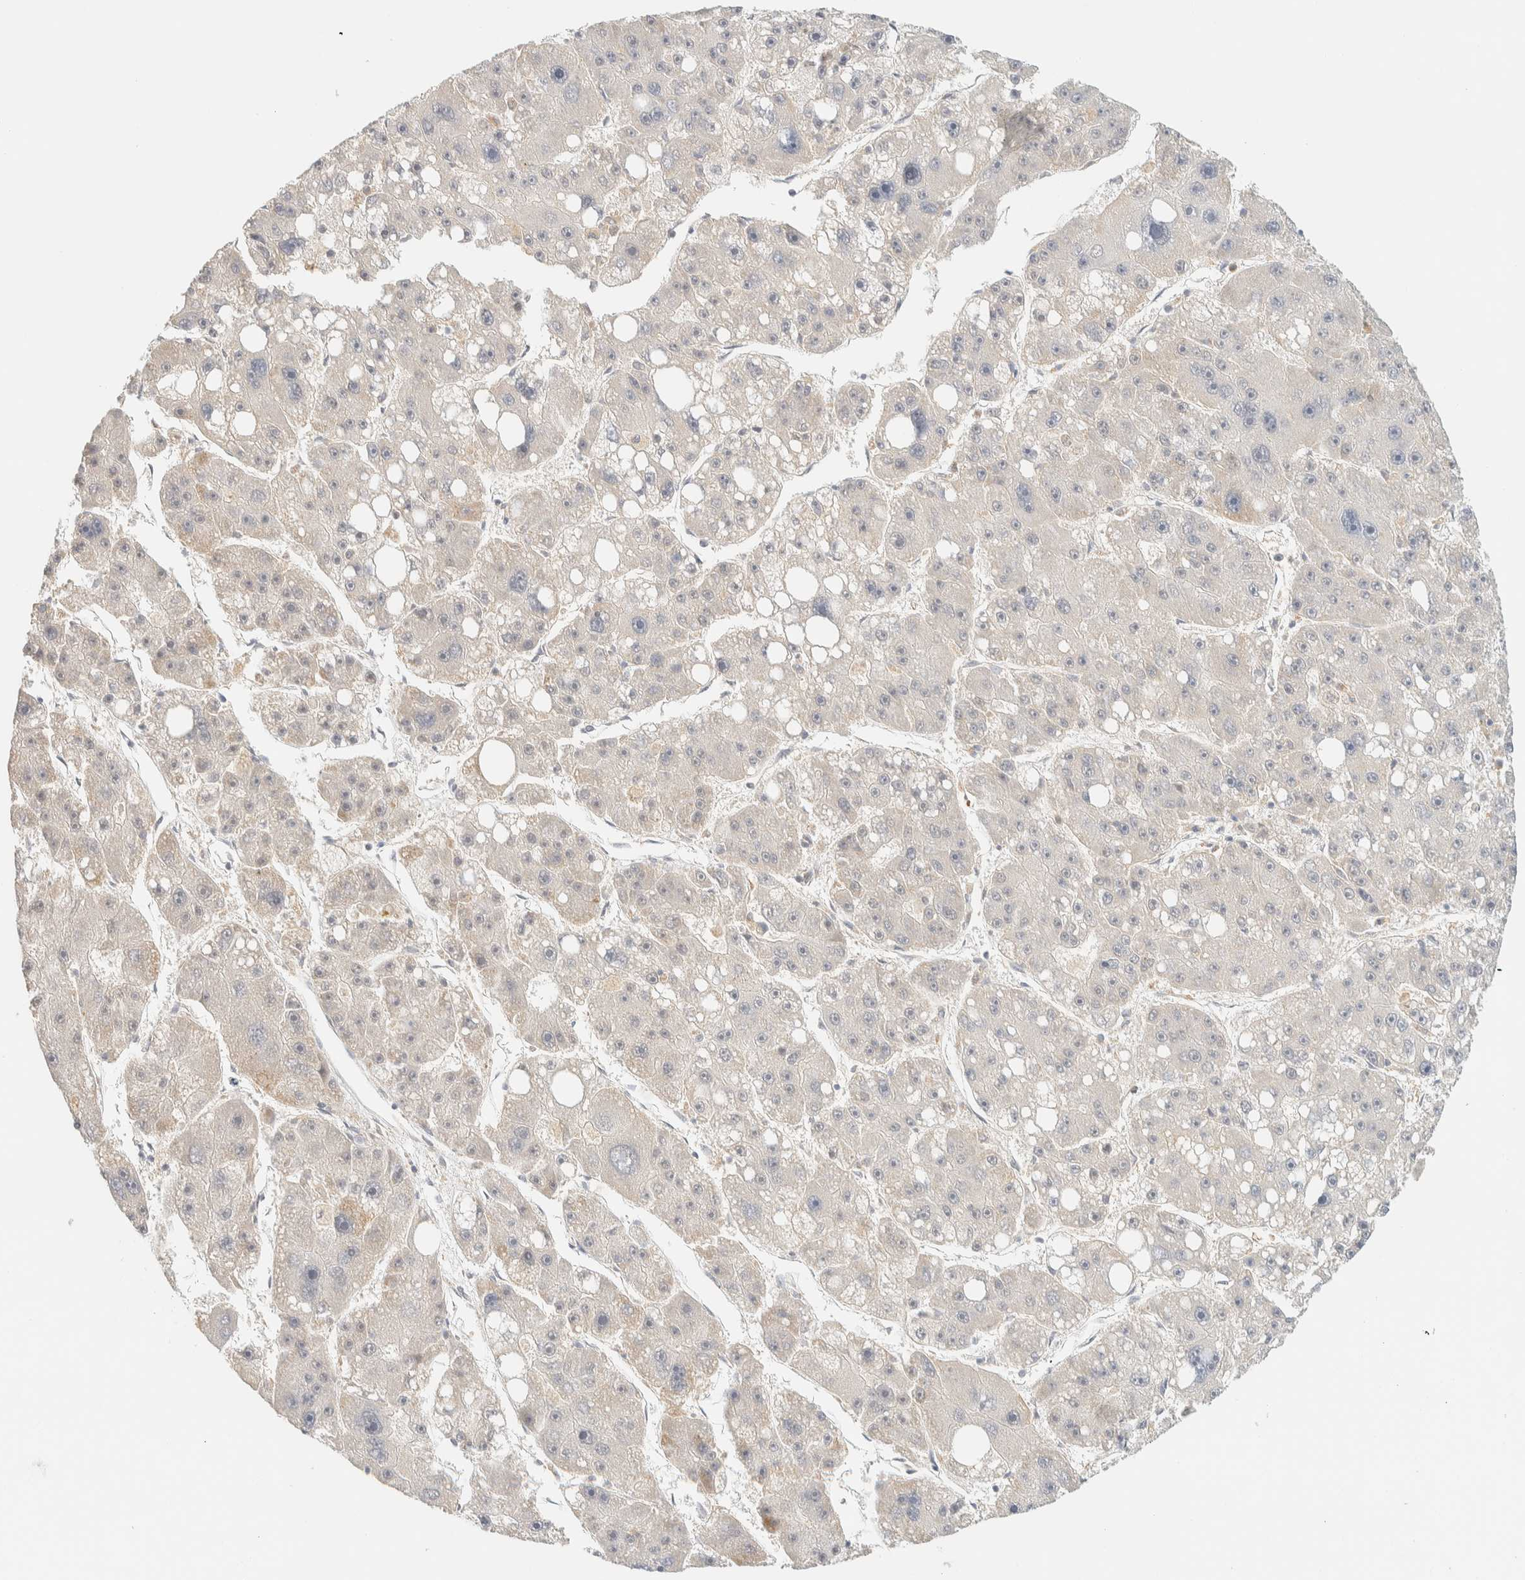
{"staining": {"intensity": "negative", "quantity": "none", "location": "none"}, "tissue": "liver cancer", "cell_type": "Tumor cells", "image_type": "cancer", "snomed": [{"axis": "morphology", "description": "Carcinoma, Hepatocellular, NOS"}, {"axis": "topography", "description": "Liver"}], "caption": "The immunohistochemistry image has no significant expression in tumor cells of liver cancer (hepatocellular carcinoma) tissue.", "gene": "TNK1", "patient": {"sex": "female", "age": 61}}